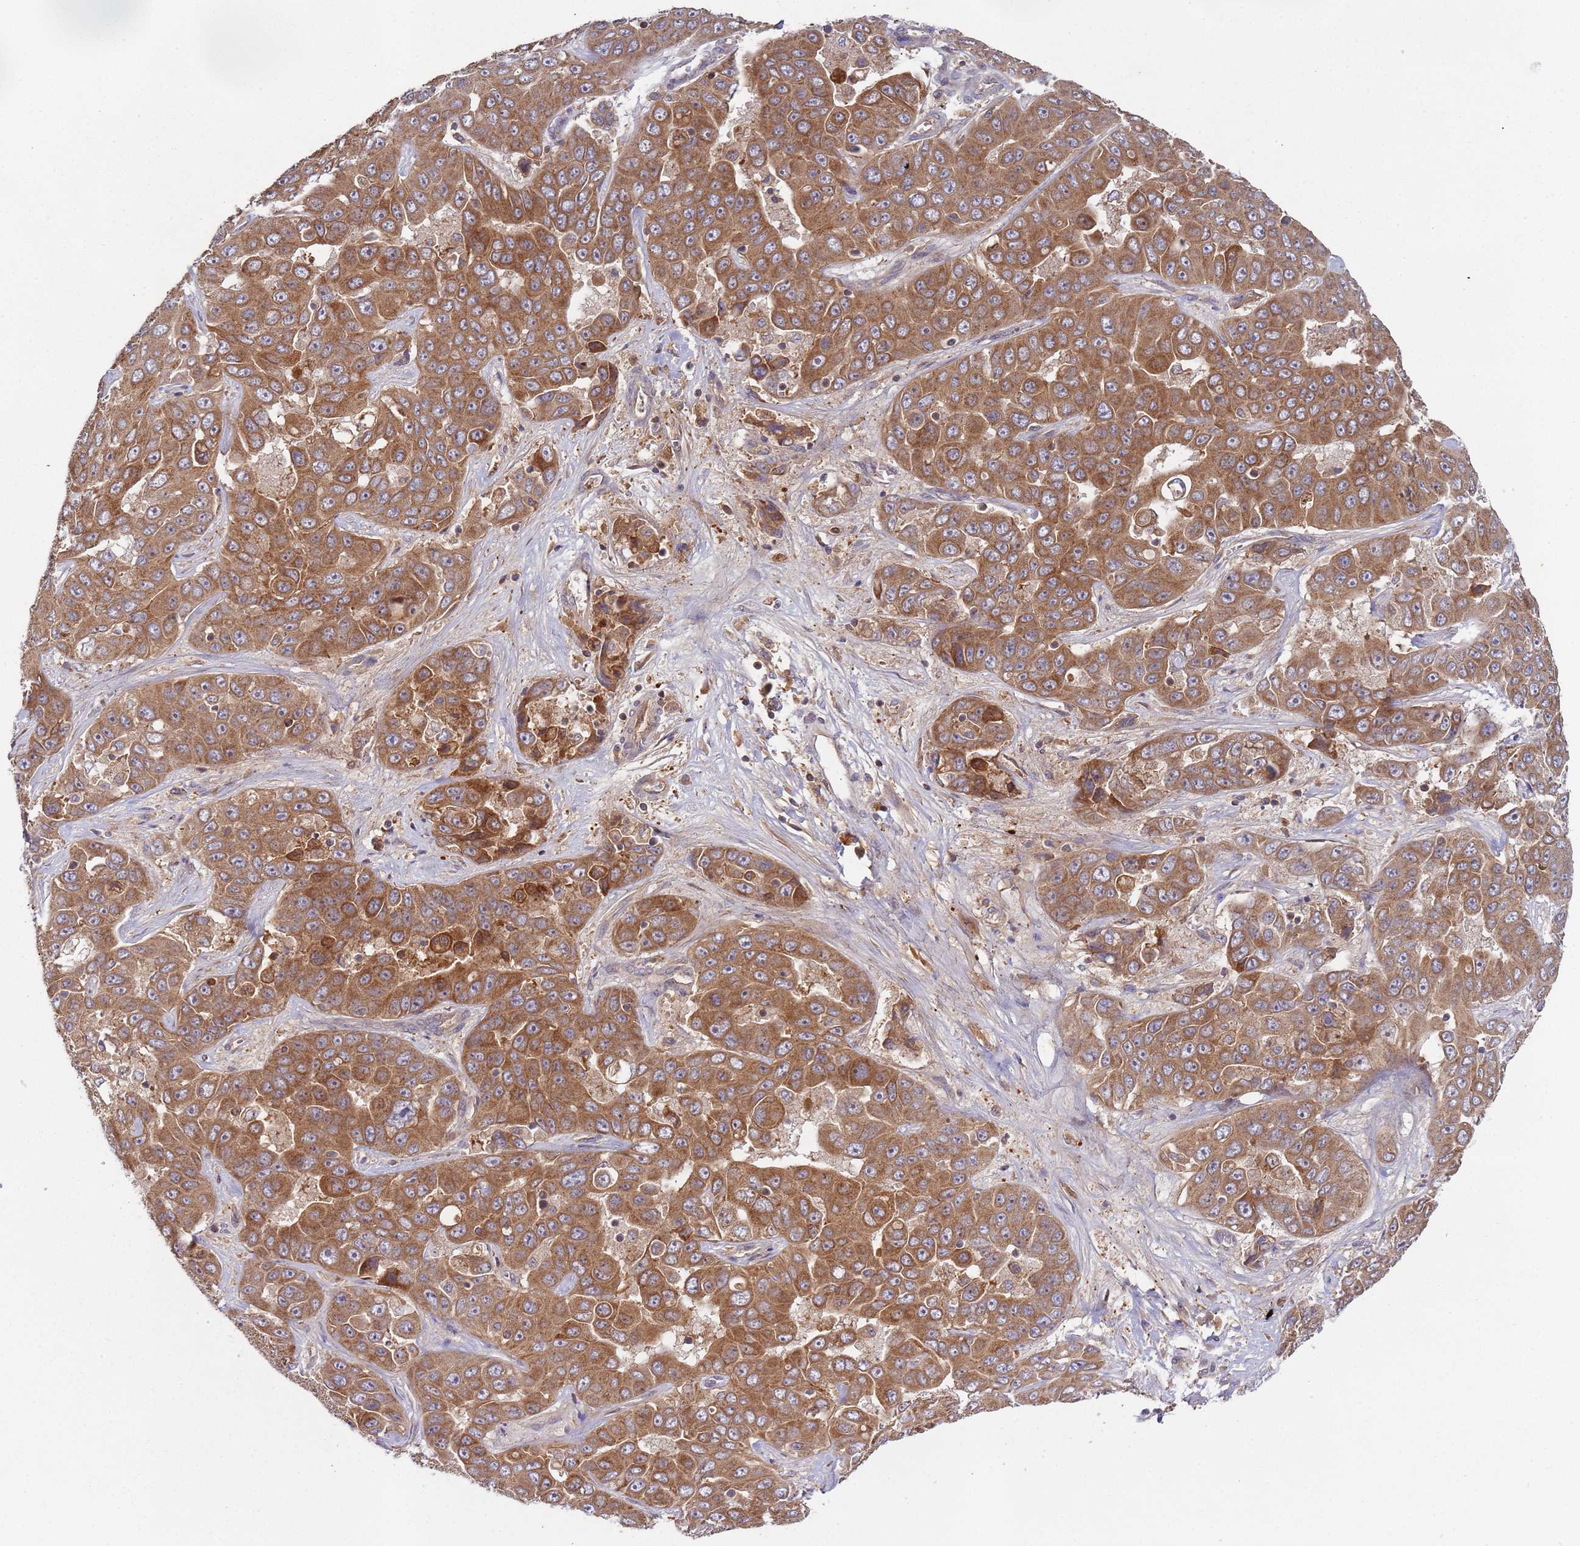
{"staining": {"intensity": "moderate", "quantity": ">75%", "location": "cytoplasmic/membranous"}, "tissue": "liver cancer", "cell_type": "Tumor cells", "image_type": "cancer", "snomed": [{"axis": "morphology", "description": "Cholangiocarcinoma"}, {"axis": "topography", "description": "Liver"}], "caption": "Immunohistochemistry histopathology image of neoplastic tissue: liver cholangiocarcinoma stained using immunohistochemistry (IHC) reveals medium levels of moderate protein expression localized specifically in the cytoplasmic/membranous of tumor cells, appearing as a cytoplasmic/membranous brown color.", "gene": "OR5A2", "patient": {"sex": "female", "age": 52}}